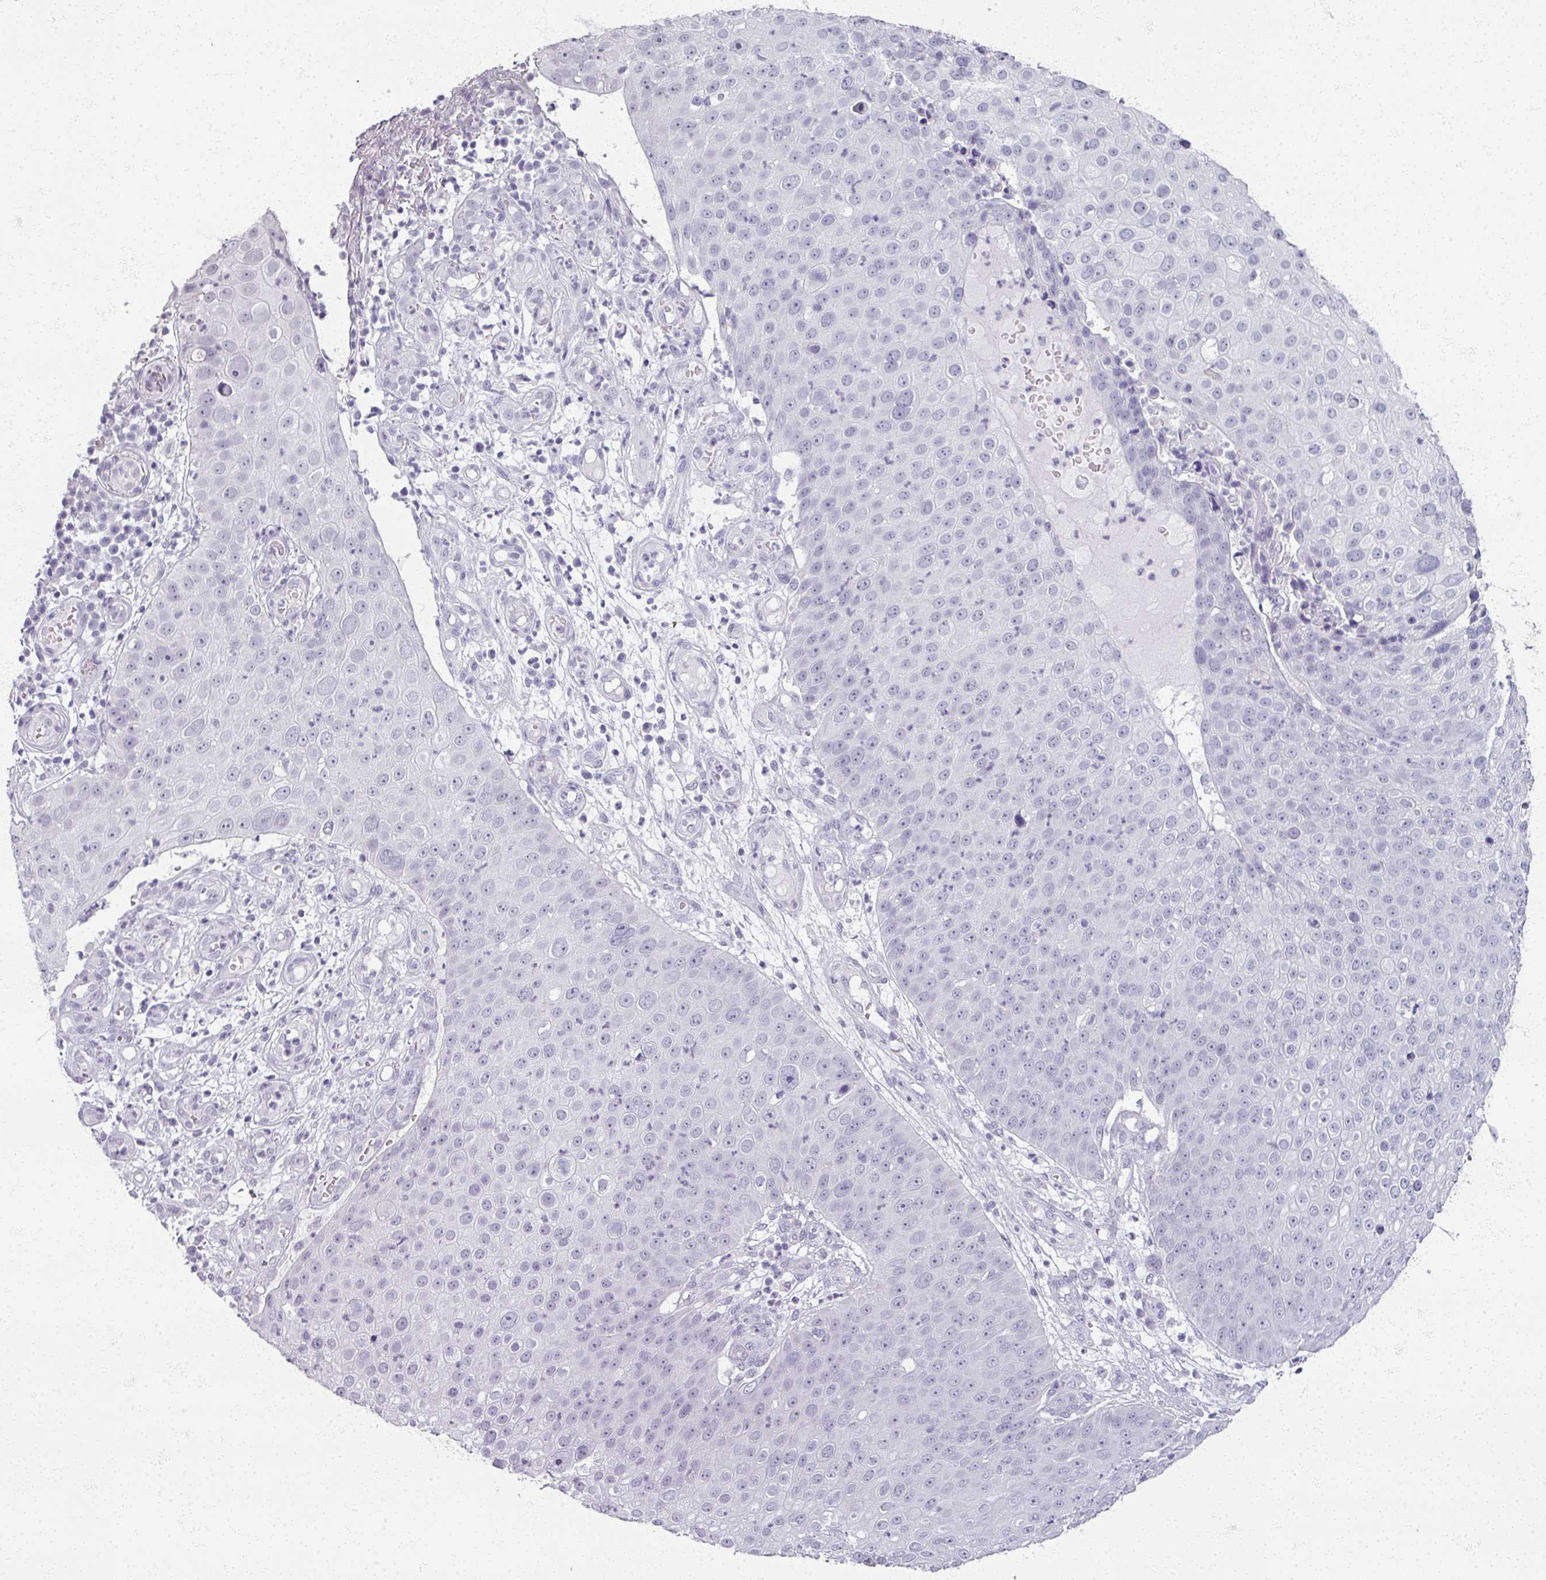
{"staining": {"intensity": "negative", "quantity": "none", "location": "none"}, "tissue": "skin cancer", "cell_type": "Tumor cells", "image_type": "cancer", "snomed": [{"axis": "morphology", "description": "Squamous cell carcinoma, NOS"}, {"axis": "topography", "description": "Skin"}], "caption": "Tumor cells show no significant protein positivity in skin squamous cell carcinoma.", "gene": "RFPL2", "patient": {"sex": "male", "age": 71}}